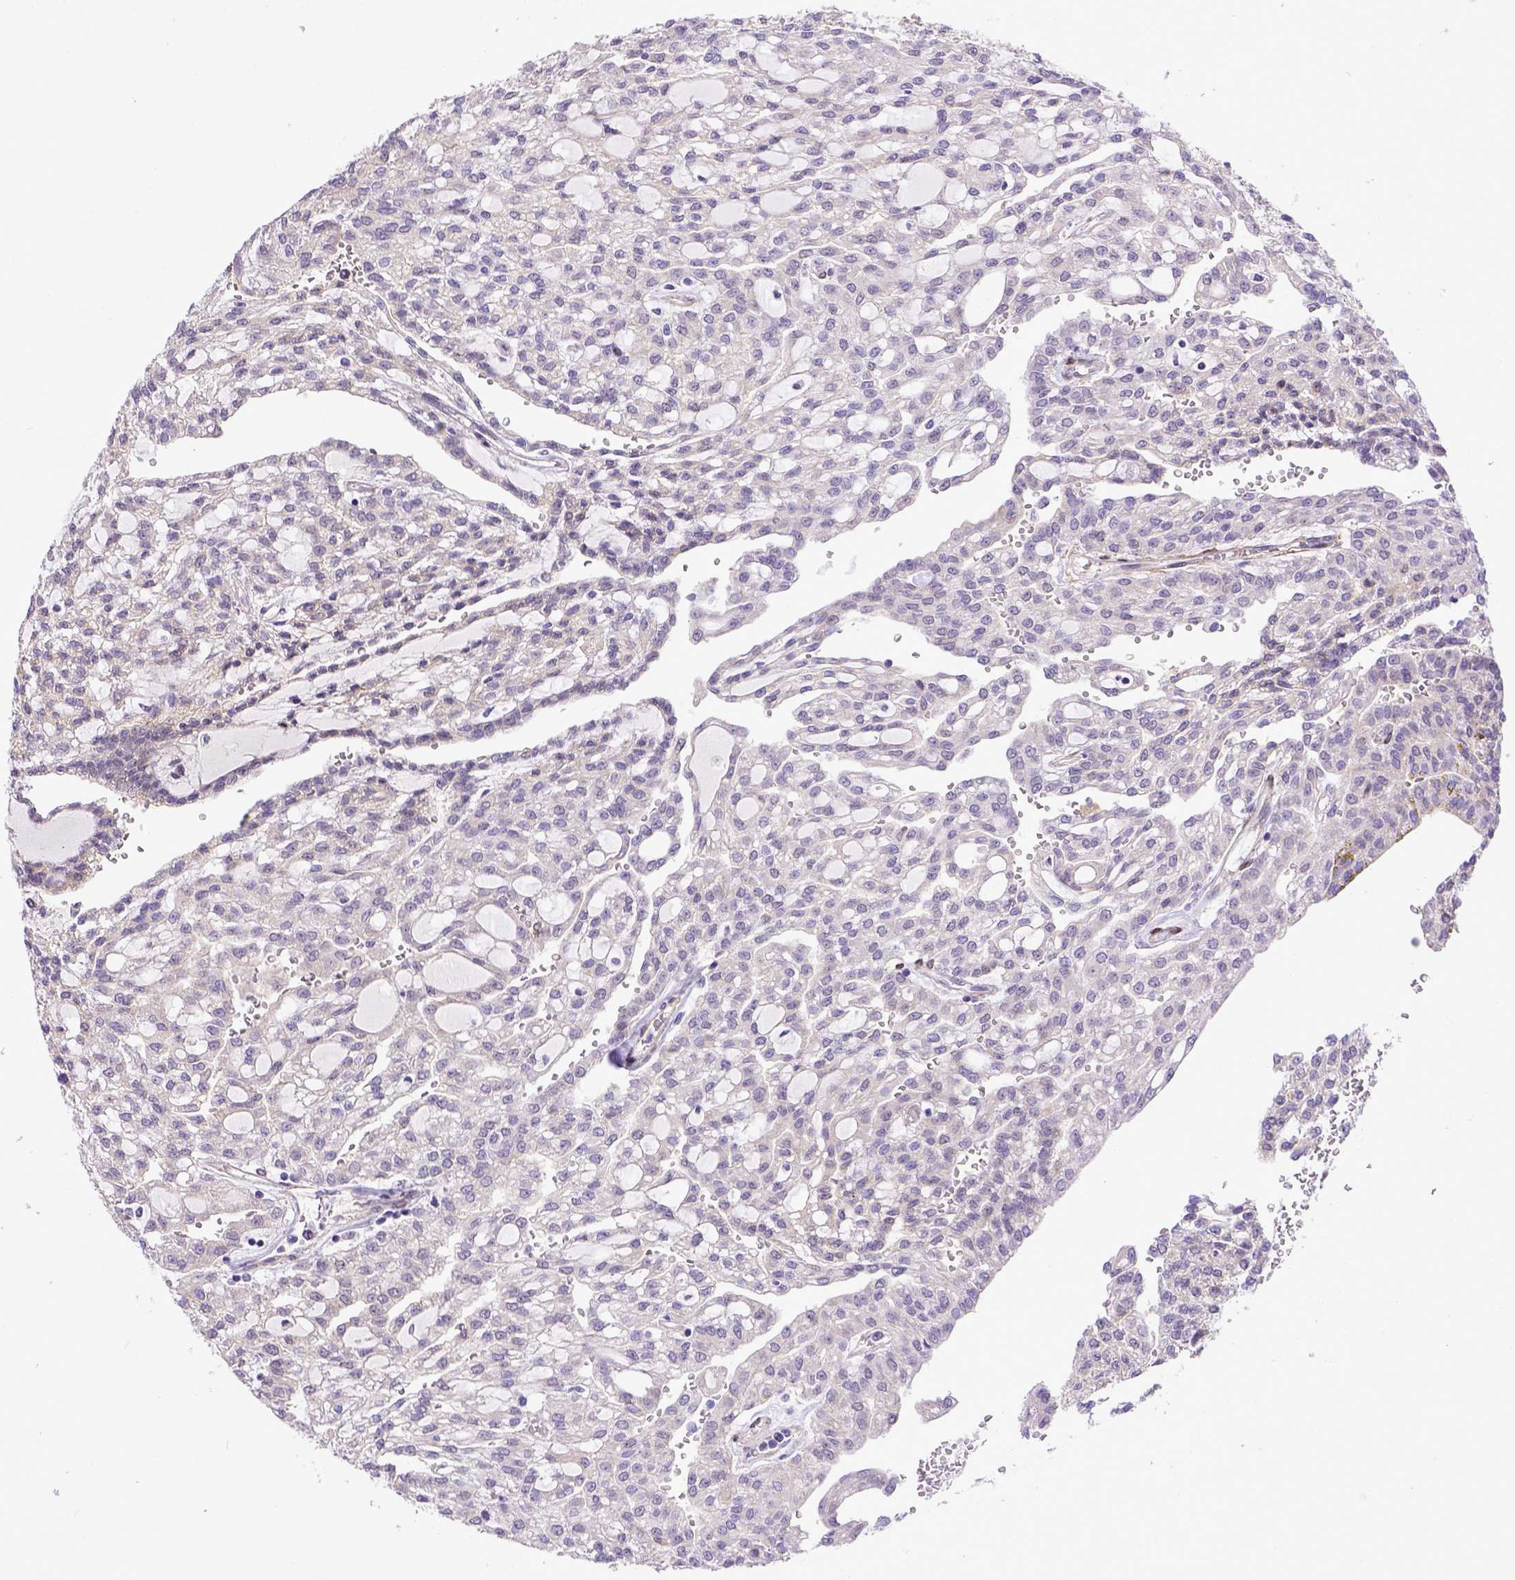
{"staining": {"intensity": "negative", "quantity": "none", "location": "none"}, "tissue": "renal cancer", "cell_type": "Tumor cells", "image_type": "cancer", "snomed": [{"axis": "morphology", "description": "Adenocarcinoma, NOS"}, {"axis": "topography", "description": "Kidney"}], "caption": "The histopathology image reveals no staining of tumor cells in renal adenocarcinoma.", "gene": "BTN1A1", "patient": {"sex": "male", "age": 63}}